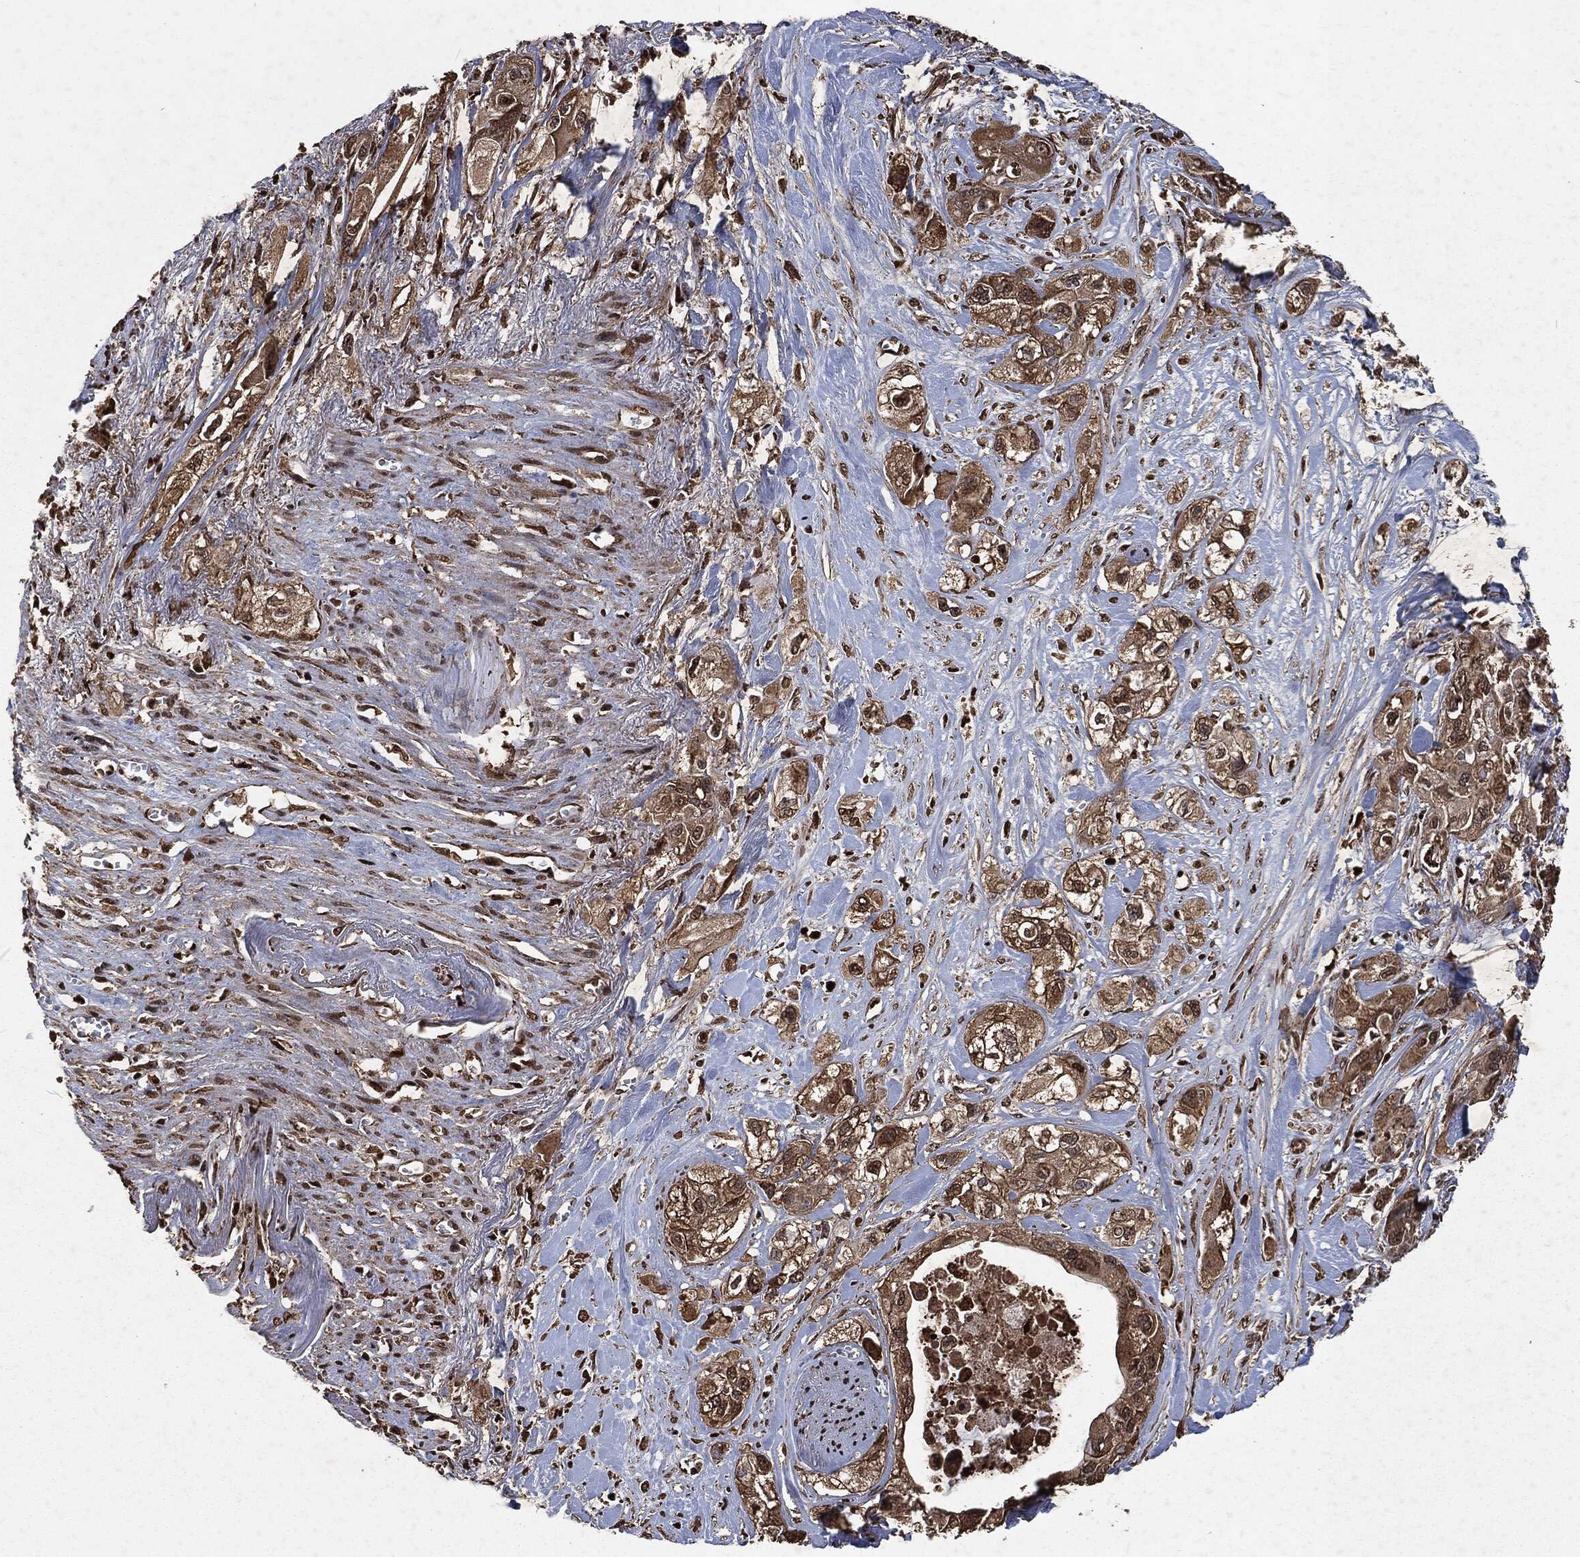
{"staining": {"intensity": "moderate", "quantity": "25%-75%", "location": "cytoplasmic/membranous,nuclear"}, "tissue": "pancreatic cancer", "cell_type": "Tumor cells", "image_type": "cancer", "snomed": [{"axis": "morphology", "description": "Adenocarcinoma, NOS"}, {"axis": "topography", "description": "Pancreas"}], "caption": "Tumor cells exhibit medium levels of moderate cytoplasmic/membranous and nuclear positivity in approximately 25%-75% of cells in adenocarcinoma (pancreatic).", "gene": "SNAI1", "patient": {"sex": "male", "age": 72}}